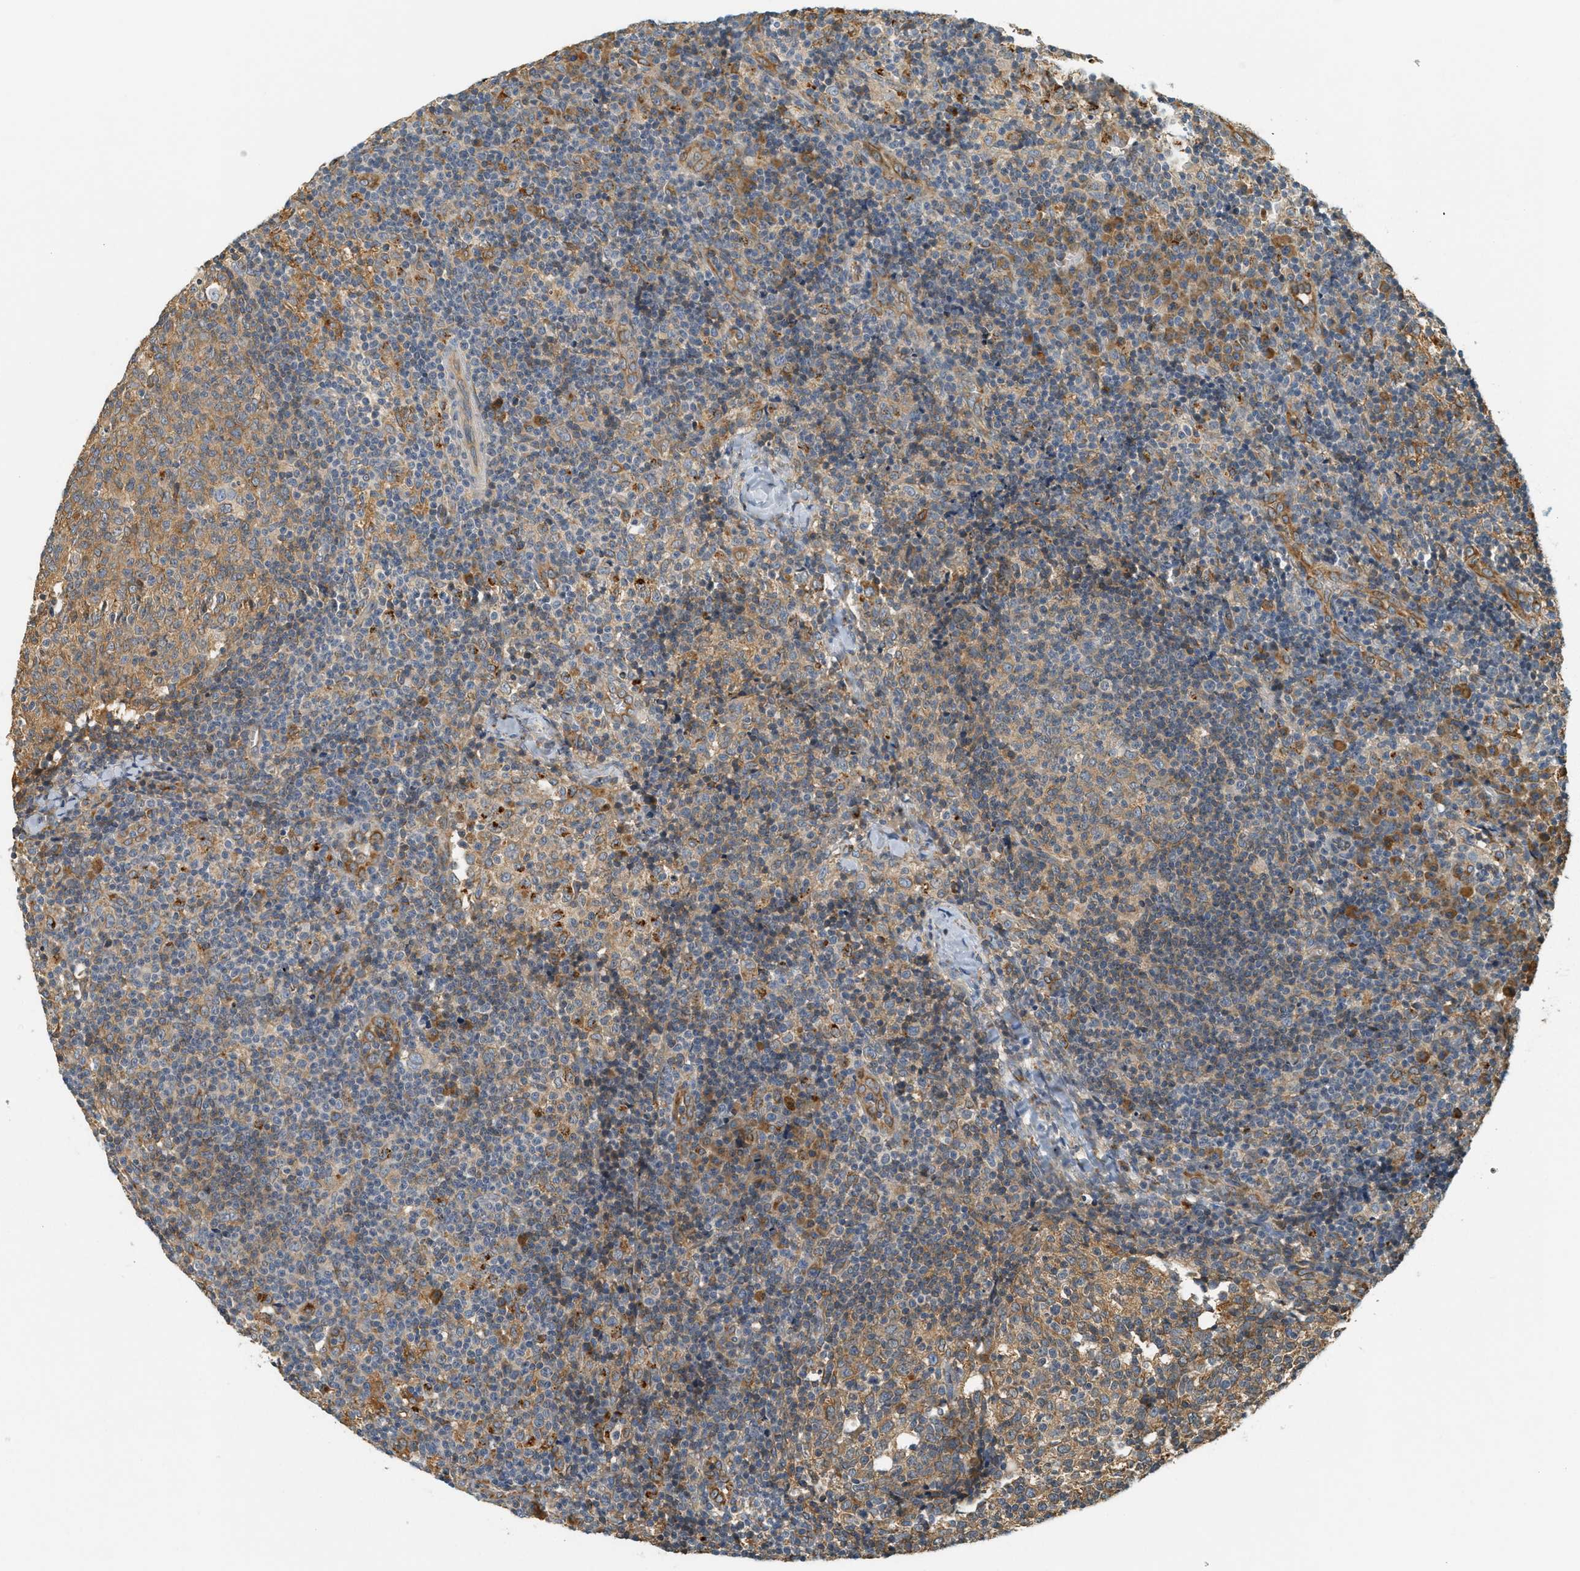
{"staining": {"intensity": "moderate", "quantity": ">75%", "location": "cytoplasmic/membranous"}, "tissue": "lymph node", "cell_type": "Germinal center cells", "image_type": "normal", "snomed": [{"axis": "morphology", "description": "Normal tissue, NOS"}, {"axis": "morphology", "description": "Inflammation, NOS"}, {"axis": "topography", "description": "Lymph node"}], "caption": "A high-resolution micrograph shows immunohistochemistry (IHC) staining of unremarkable lymph node, which shows moderate cytoplasmic/membranous staining in approximately >75% of germinal center cells.", "gene": "PDK1", "patient": {"sex": "male", "age": 55}}